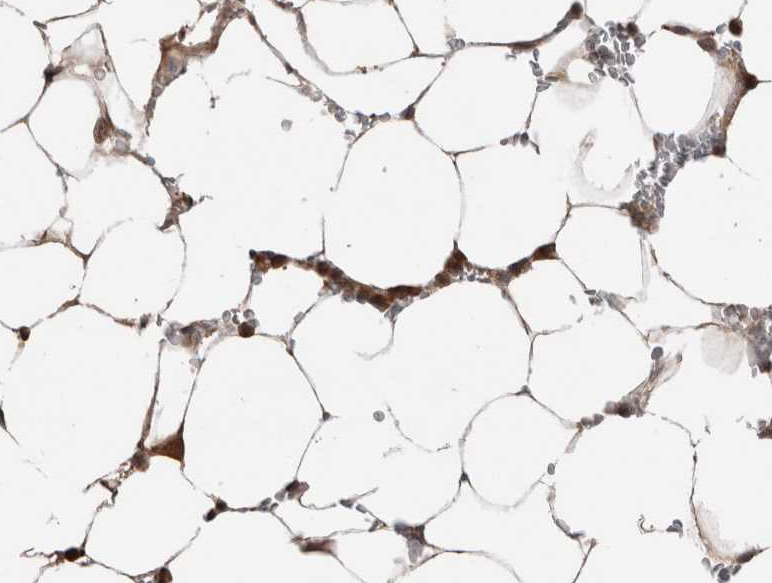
{"staining": {"intensity": "moderate", "quantity": ">75%", "location": "cytoplasmic/membranous"}, "tissue": "bone marrow", "cell_type": "Hematopoietic cells", "image_type": "normal", "snomed": [{"axis": "morphology", "description": "Normal tissue, NOS"}, {"axis": "topography", "description": "Bone marrow"}], "caption": "IHC of unremarkable bone marrow shows medium levels of moderate cytoplasmic/membranous staining in approximately >75% of hematopoietic cells.", "gene": "TRIM5", "patient": {"sex": "male", "age": 70}}